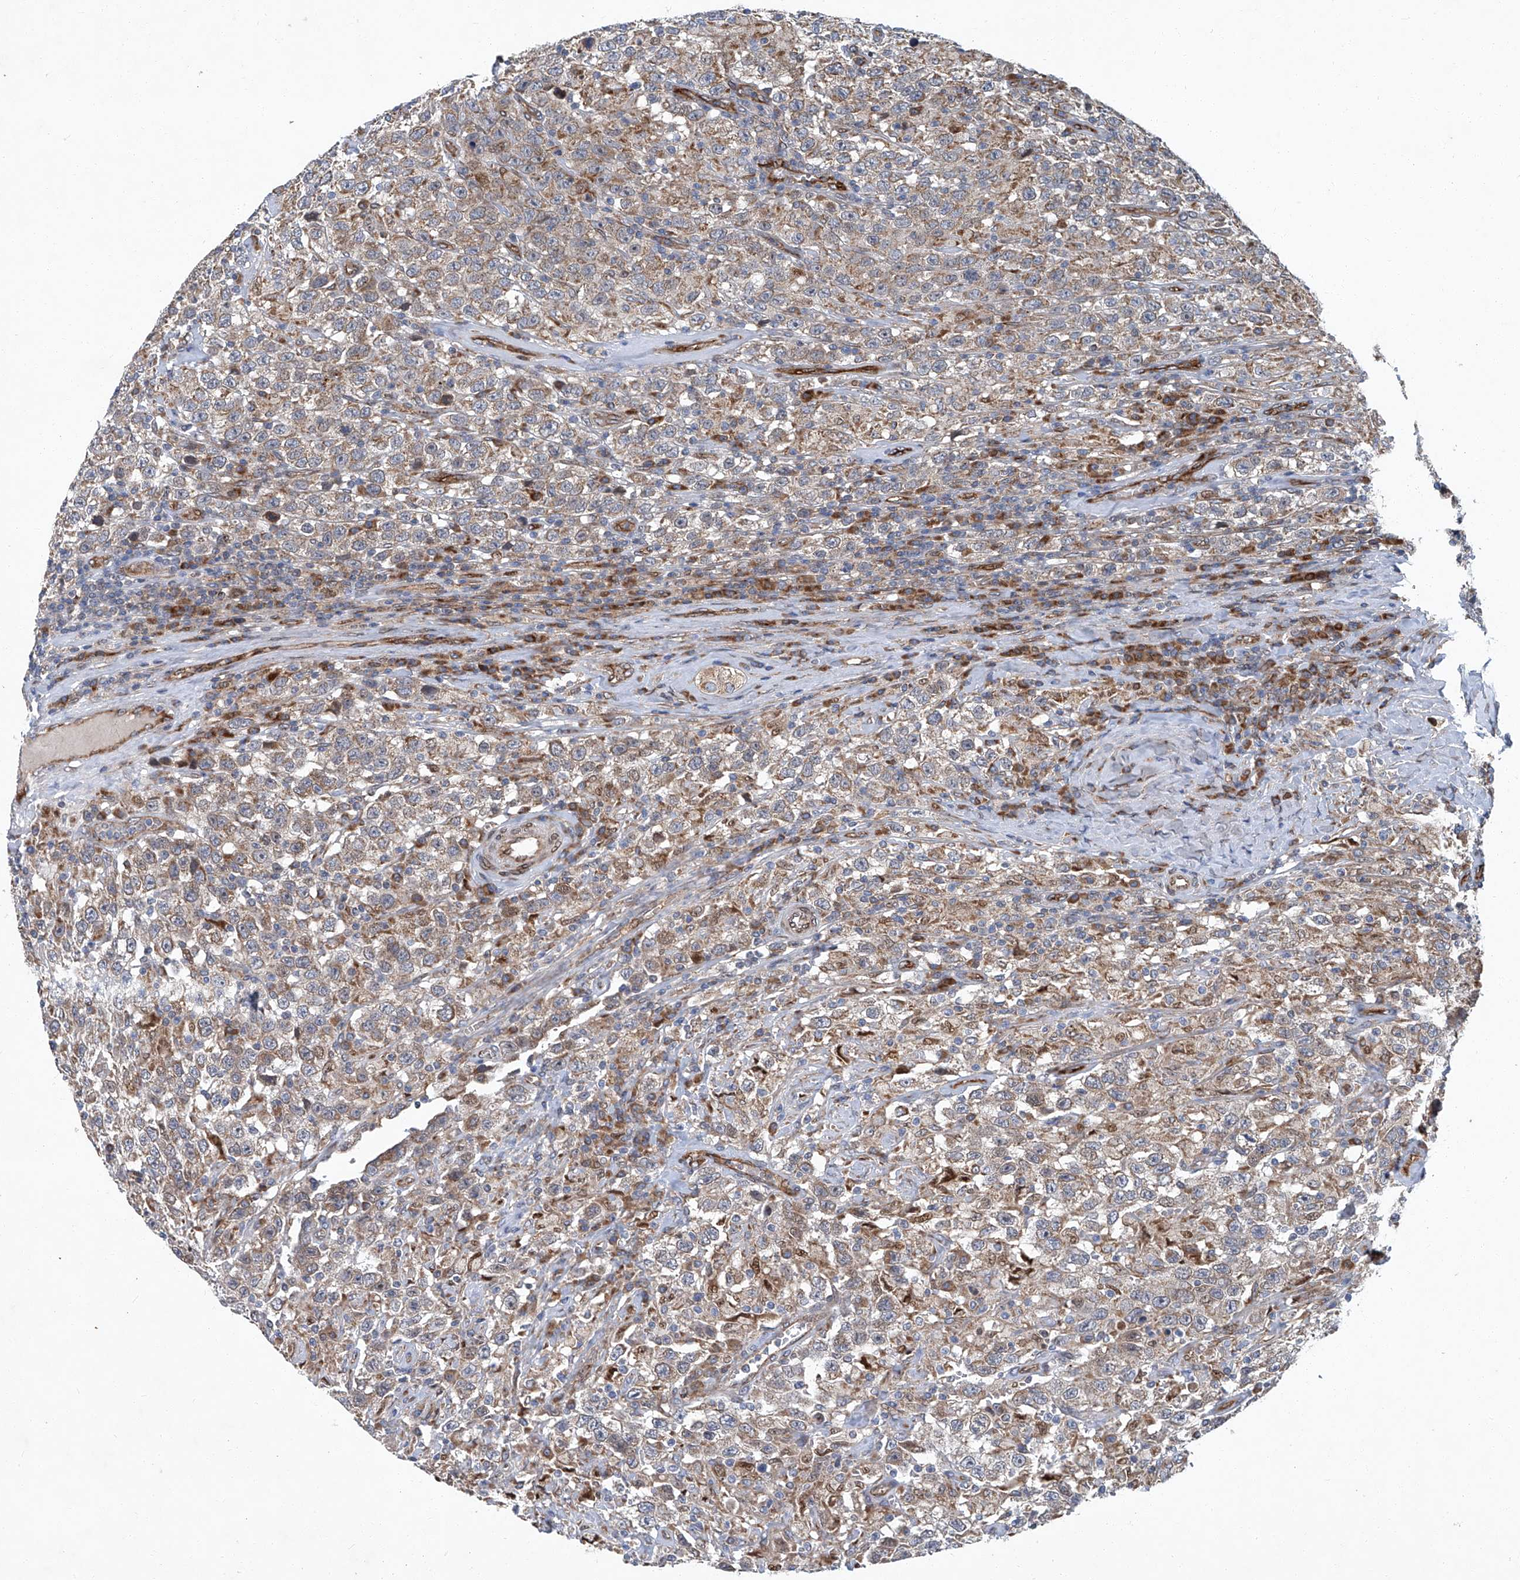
{"staining": {"intensity": "weak", "quantity": ">75%", "location": "cytoplasmic/membranous"}, "tissue": "testis cancer", "cell_type": "Tumor cells", "image_type": "cancer", "snomed": [{"axis": "morphology", "description": "Seminoma, NOS"}, {"axis": "topography", "description": "Testis"}], "caption": "Protein positivity by immunohistochemistry (IHC) shows weak cytoplasmic/membranous positivity in about >75% of tumor cells in testis cancer.", "gene": "GPR132", "patient": {"sex": "male", "age": 41}}